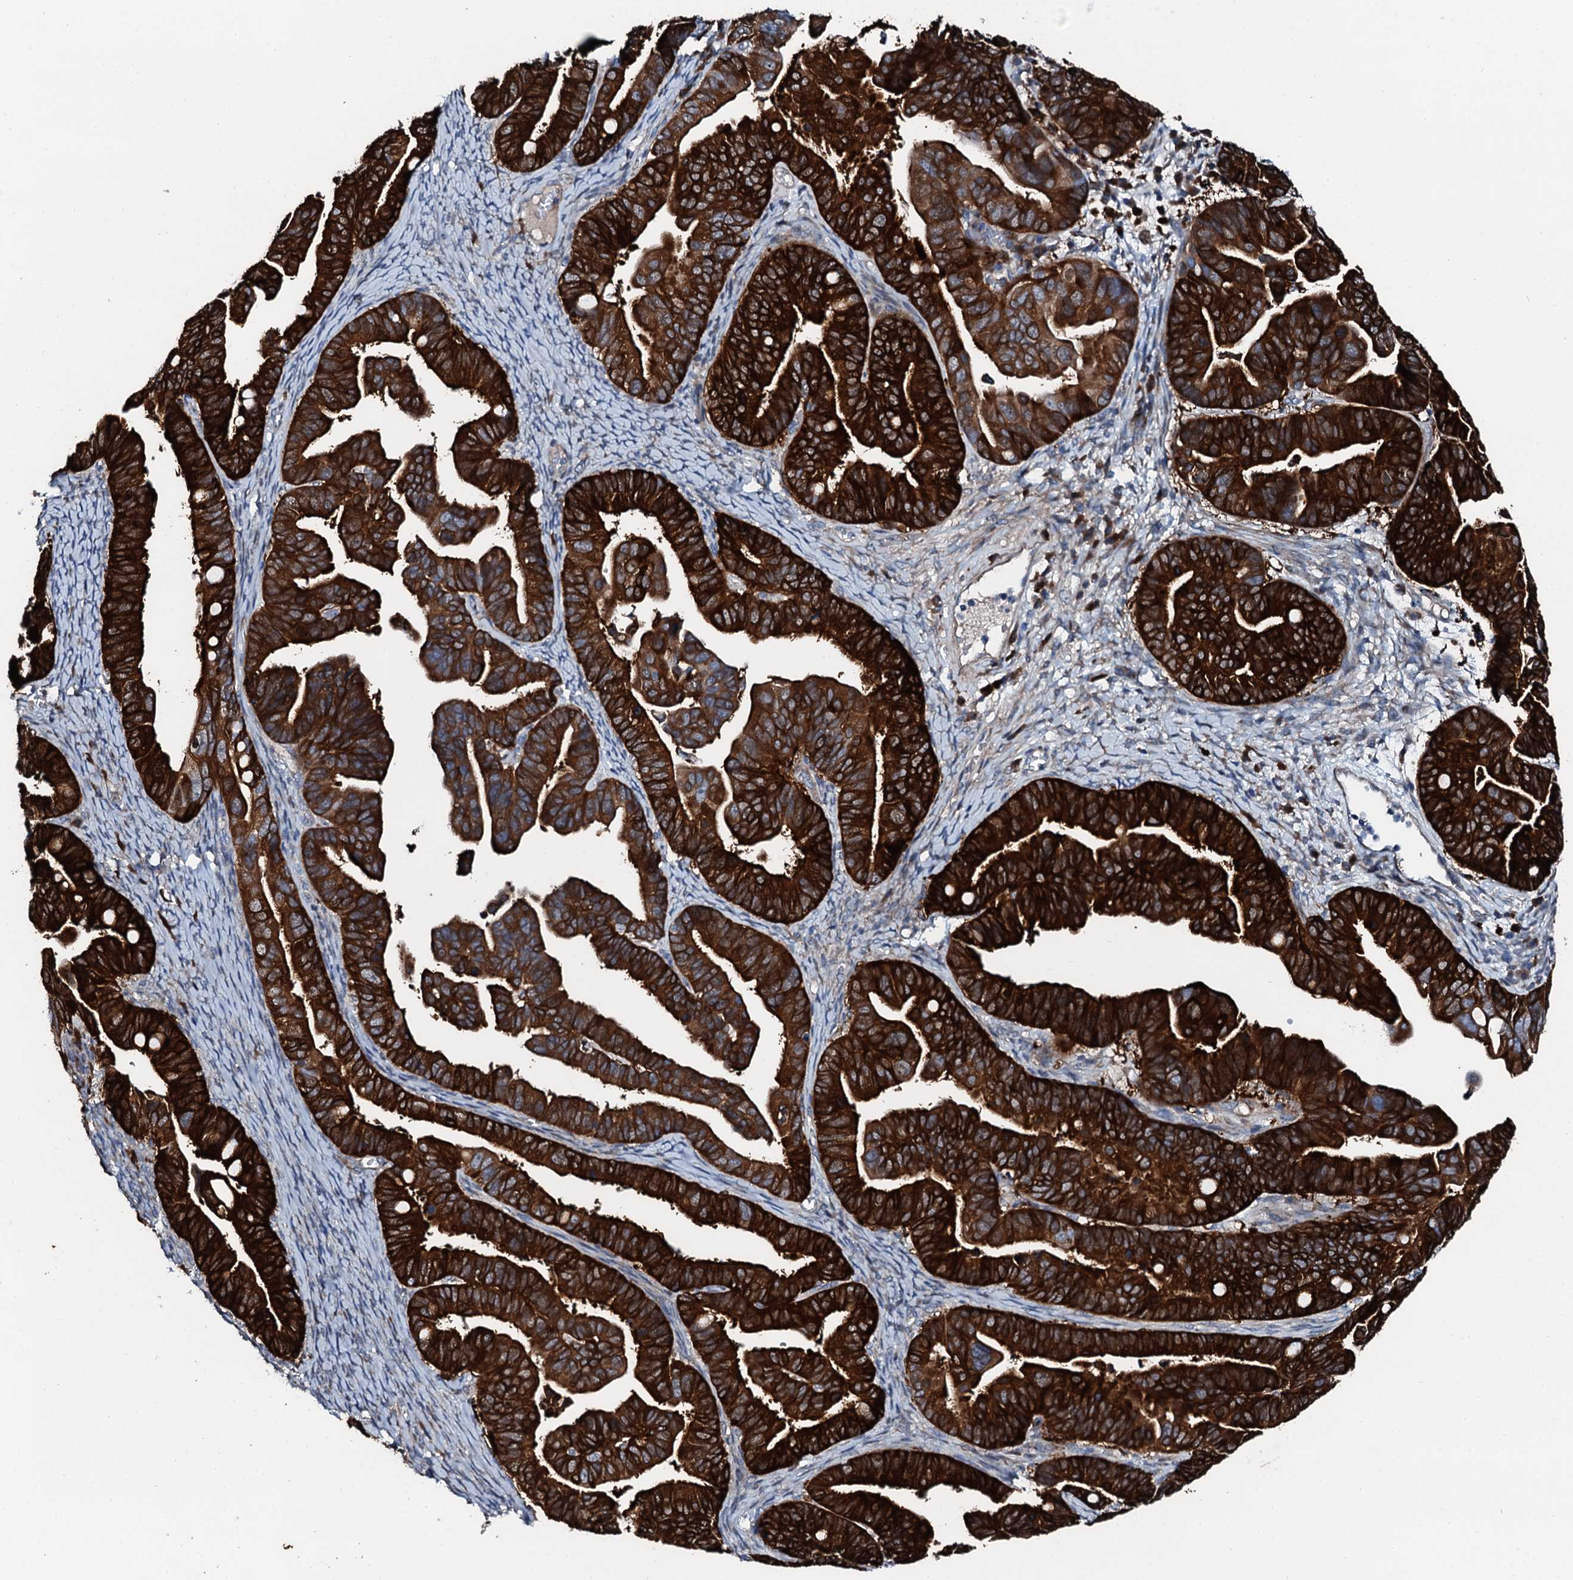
{"staining": {"intensity": "strong", "quantity": ">75%", "location": "cytoplasmic/membranous"}, "tissue": "ovarian cancer", "cell_type": "Tumor cells", "image_type": "cancer", "snomed": [{"axis": "morphology", "description": "Cystadenocarcinoma, serous, NOS"}, {"axis": "topography", "description": "Ovary"}], "caption": "A histopathology image of ovarian serous cystadenocarcinoma stained for a protein shows strong cytoplasmic/membranous brown staining in tumor cells.", "gene": "GFOD2", "patient": {"sex": "female", "age": 56}}